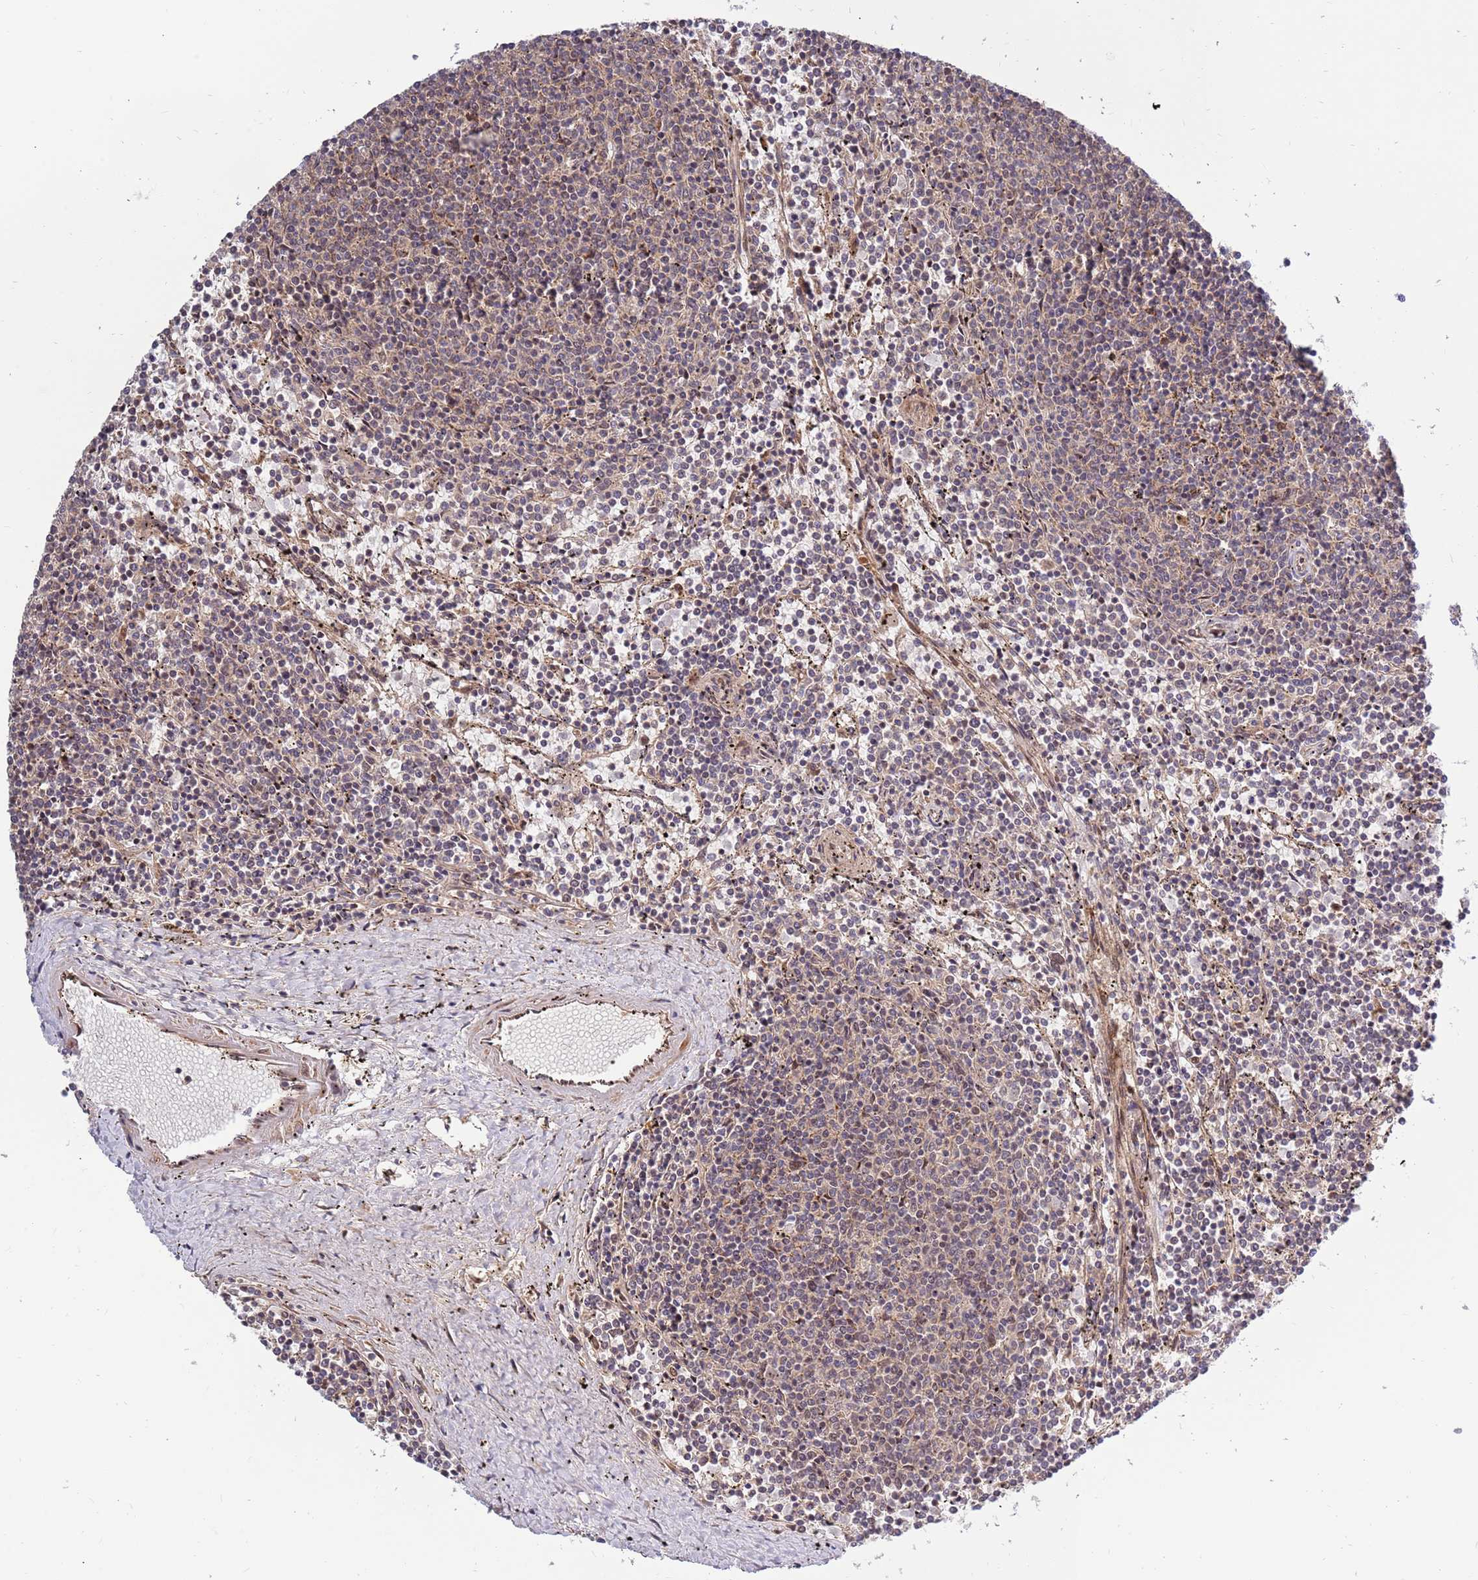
{"staining": {"intensity": "negative", "quantity": "none", "location": "none"}, "tissue": "lymphoma", "cell_type": "Tumor cells", "image_type": "cancer", "snomed": [{"axis": "morphology", "description": "Malignant lymphoma, non-Hodgkin's type, Low grade"}, {"axis": "topography", "description": "Spleen"}], "caption": "A photomicrograph of lymphoma stained for a protein shows no brown staining in tumor cells. (Brightfield microscopy of DAB IHC at high magnification).", "gene": "HAUS3", "patient": {"sex": "female", "age": 50}}